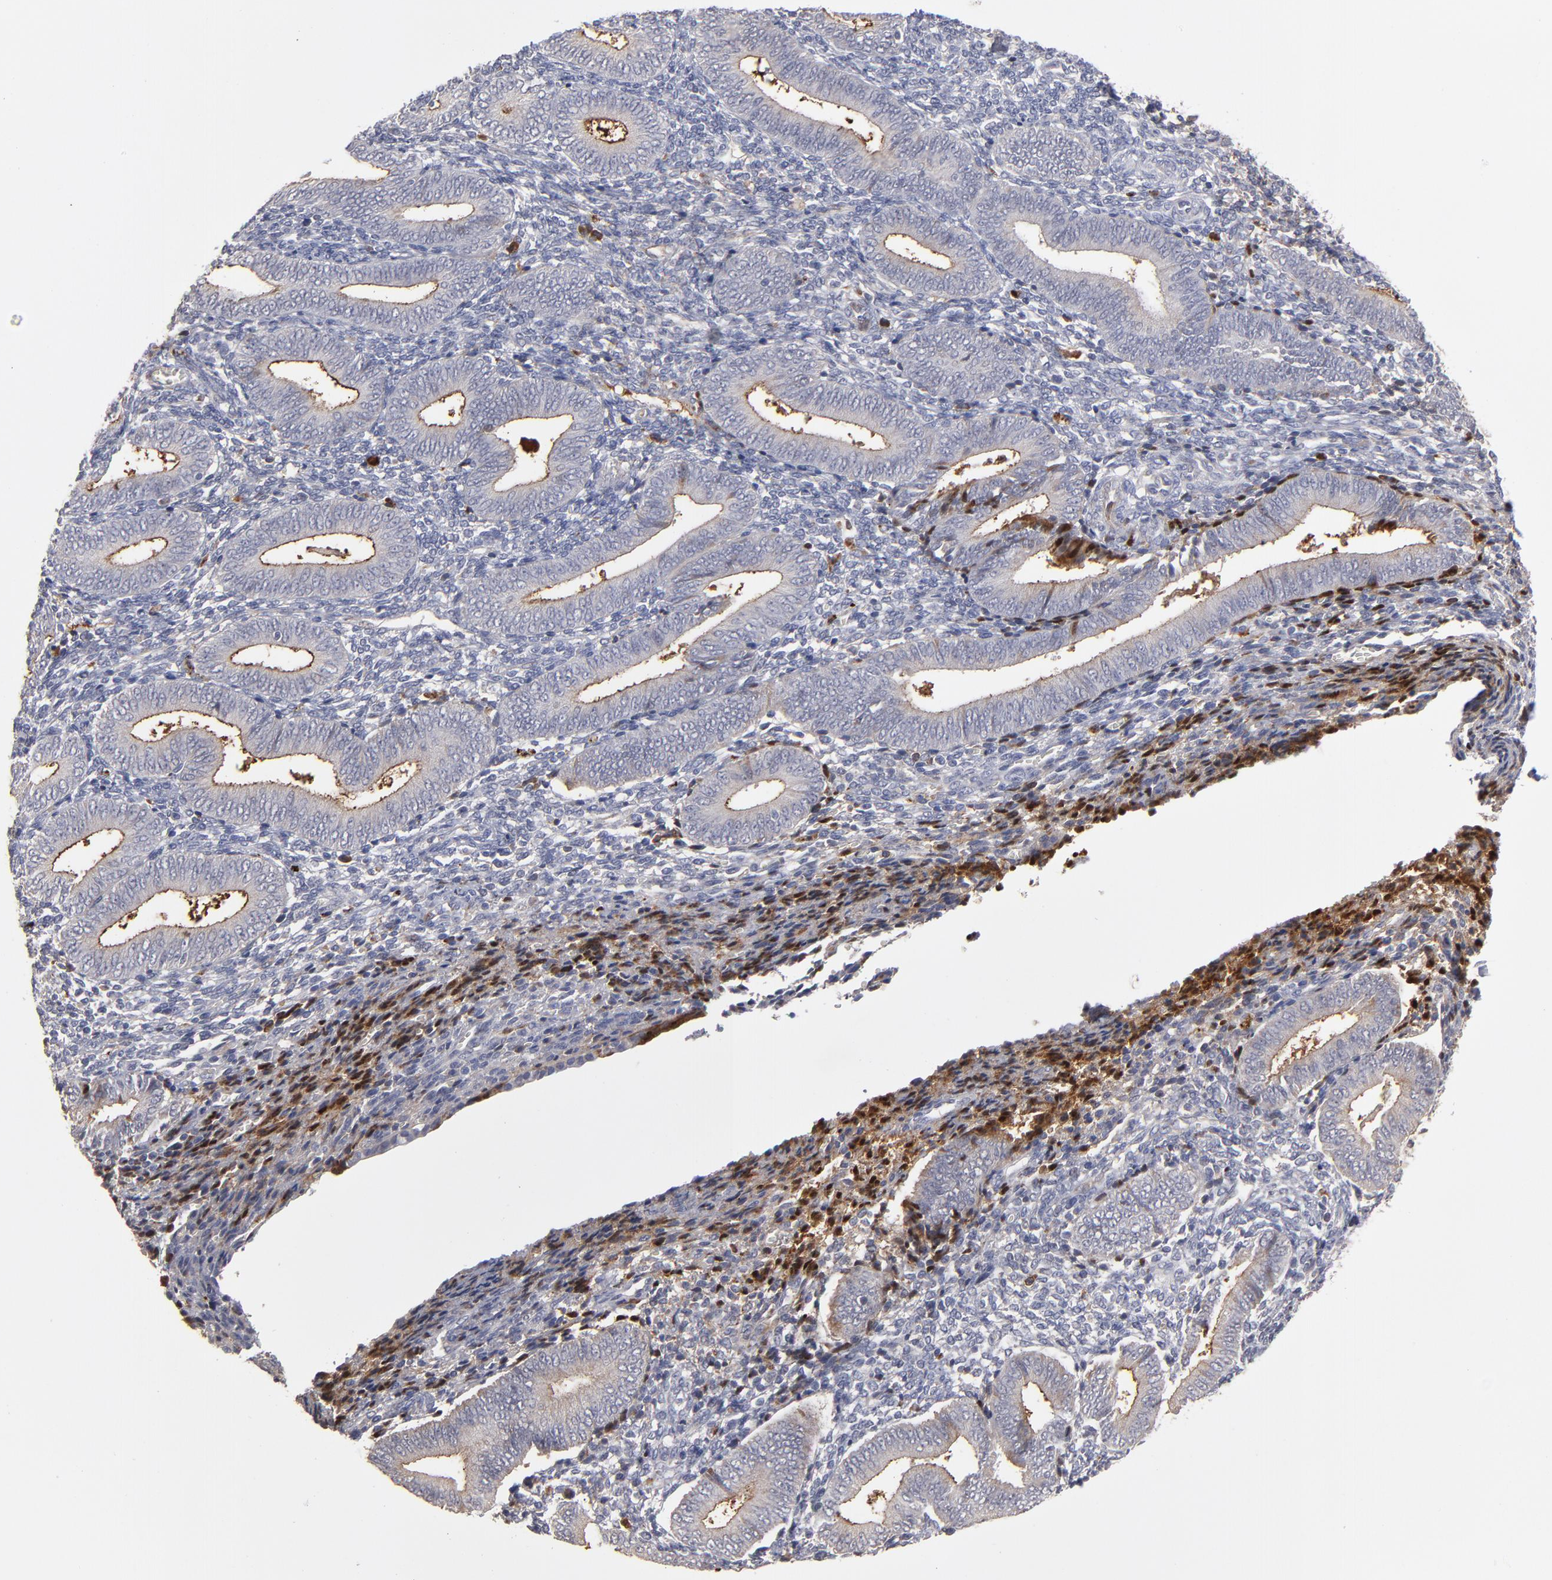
{"staining": {"intensity": "strong", "quantity": "<25%", "location": "nuclear"}, "tissue": "endometrium", "cell_type": "Cells in endometrial stroma", "image_type": "normal", "snomed": [{"axis": "morphology", "description": "Normal tissue, NOS"}, {"axis": "topography", "description": "Uterus"}, {"axis": "topography", "description": "Endometrium"}], "caption": "Endometrium stained with immunohistochemistry shows strong nuclear staining in approximately <25% of cells in endometrial stroma. (DAB (3,3'-diaminobenzidine) IHC, brown staining for protein, blue staining for nuclei).", "gene": "EXD2", "patient": {"sex": "female", "age": 33}}